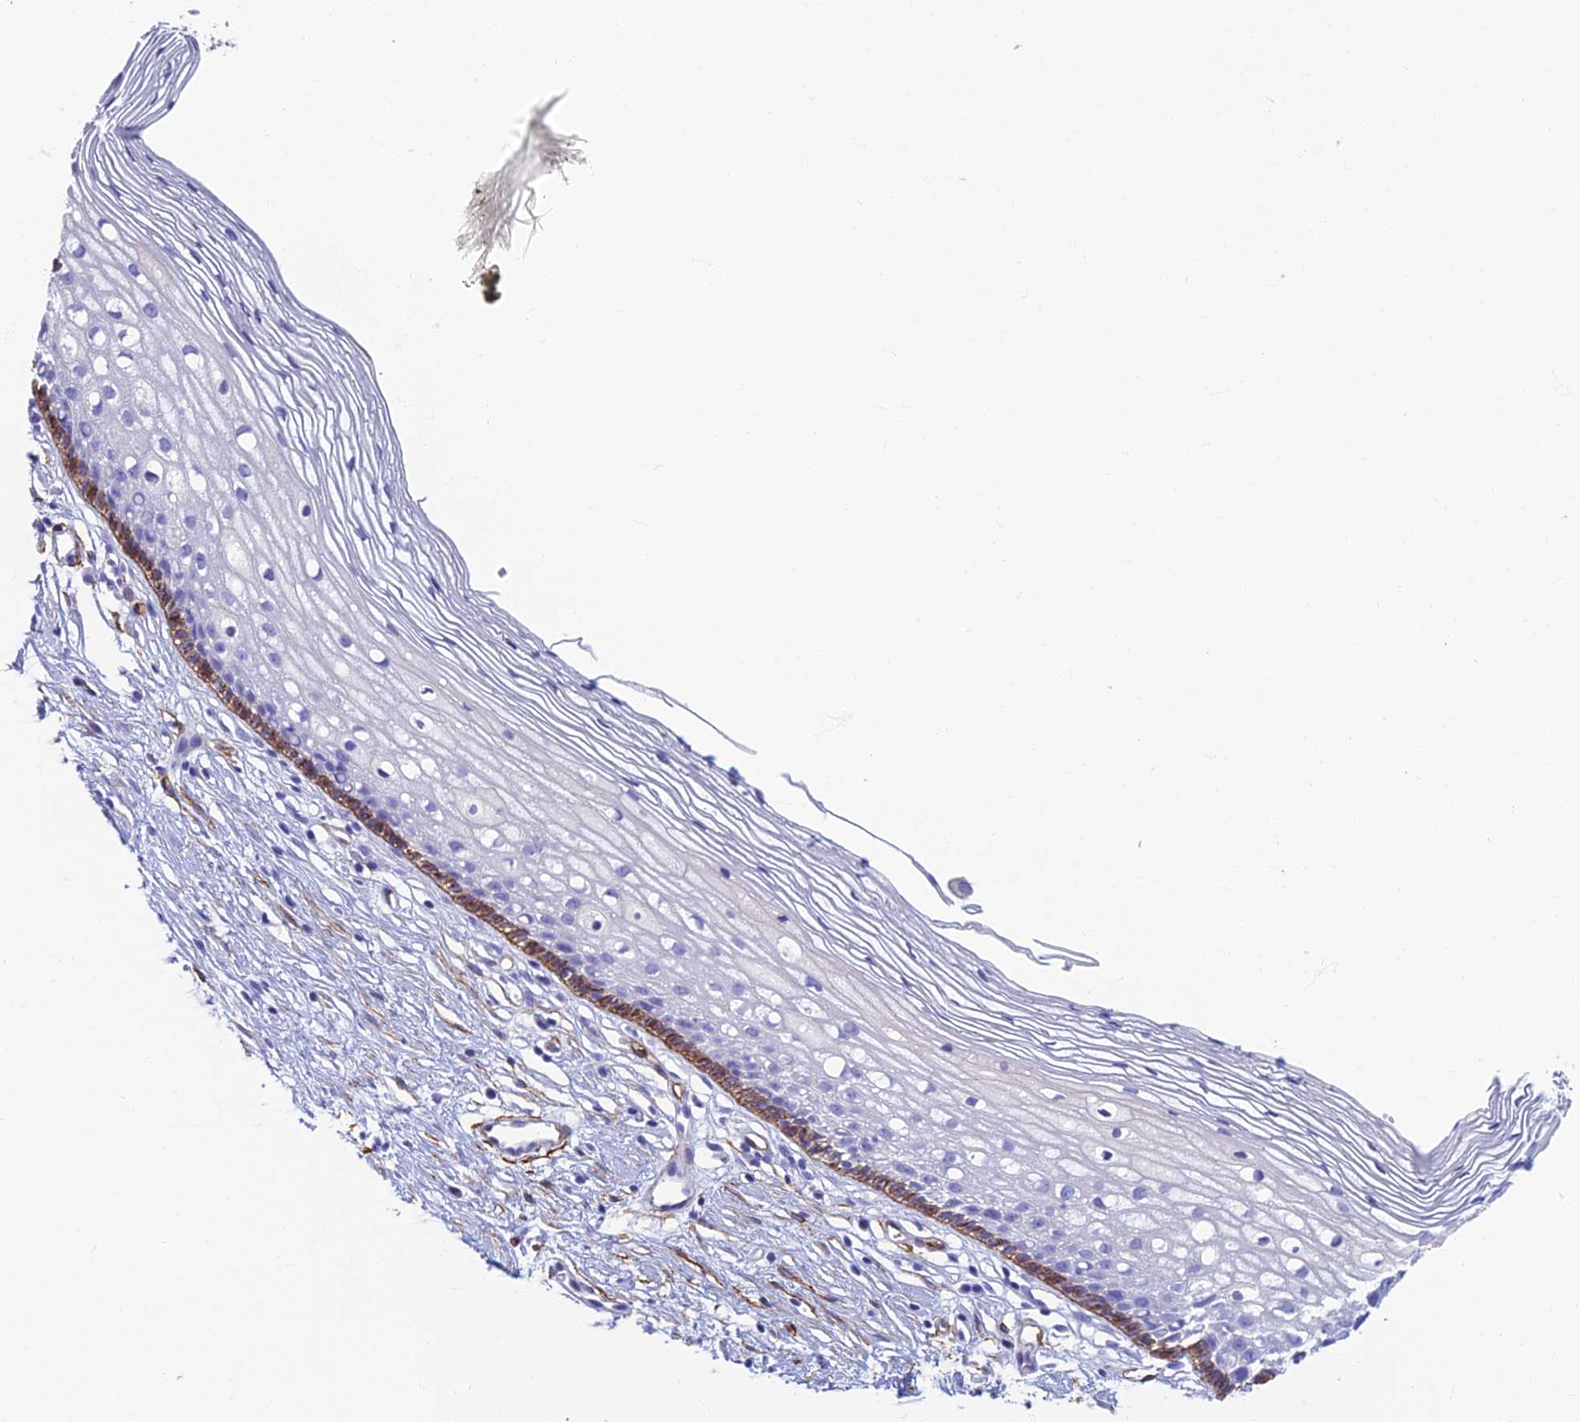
{"staining": {"intensity": "negative", "quantity": "none", "location": "none"}, "tissue": "cervix", "cell_type": "Glandular cells", "image_type": "normal", "snomed": [{"axis": "morphology", "description": "Normal tissue, NOS"}, {"axis": "topography", "description": "Cervix"}], "caption": "High power microscopy image of an immunohistochemistry histopathology image of normal cervix, revealing no significant positivity in glandular cells.", "gene": "ETFRF1", "patient": {"sex": "female", "age": 27}}